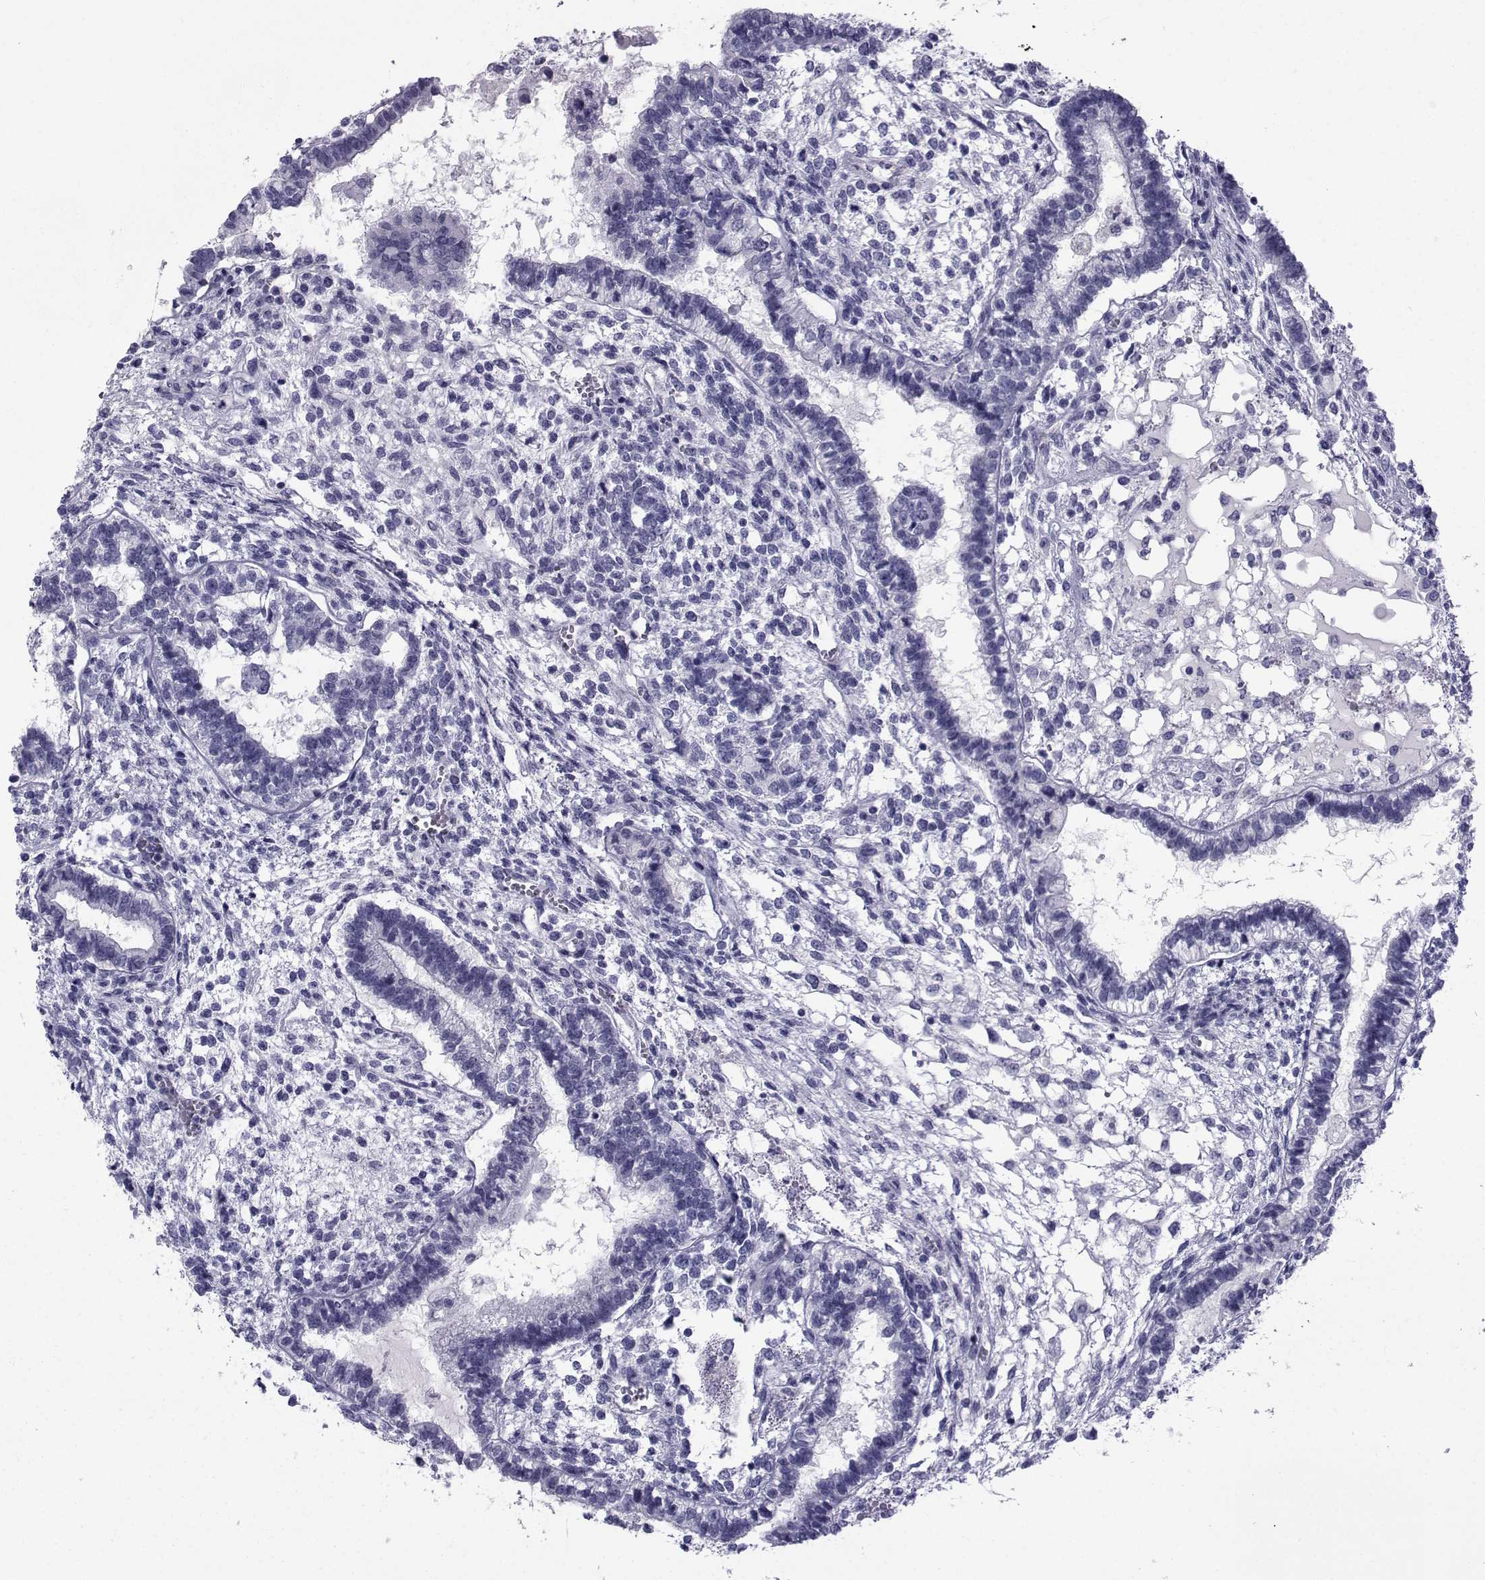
{"staining": {"intensity": "negative", "quantity": "none", "location": "none"}, "tissue": "testis cancer", "cell_type": "Tumor cells", "image_type": "cancer", "snomed": [{"axis": "morphology", "description": "Carcinoma, Embryonal, NOS"}, {"axis": "topography", "description": "Testis"}], "caption": "High power microscopy image of an immunohistochemistry (IHC) photomicrograph of embryonal carcinoma (testis), revealing no significant staining in tumor cells.", "gene": "SPANXD", "patient": {"sex": "male", "age": 37}}